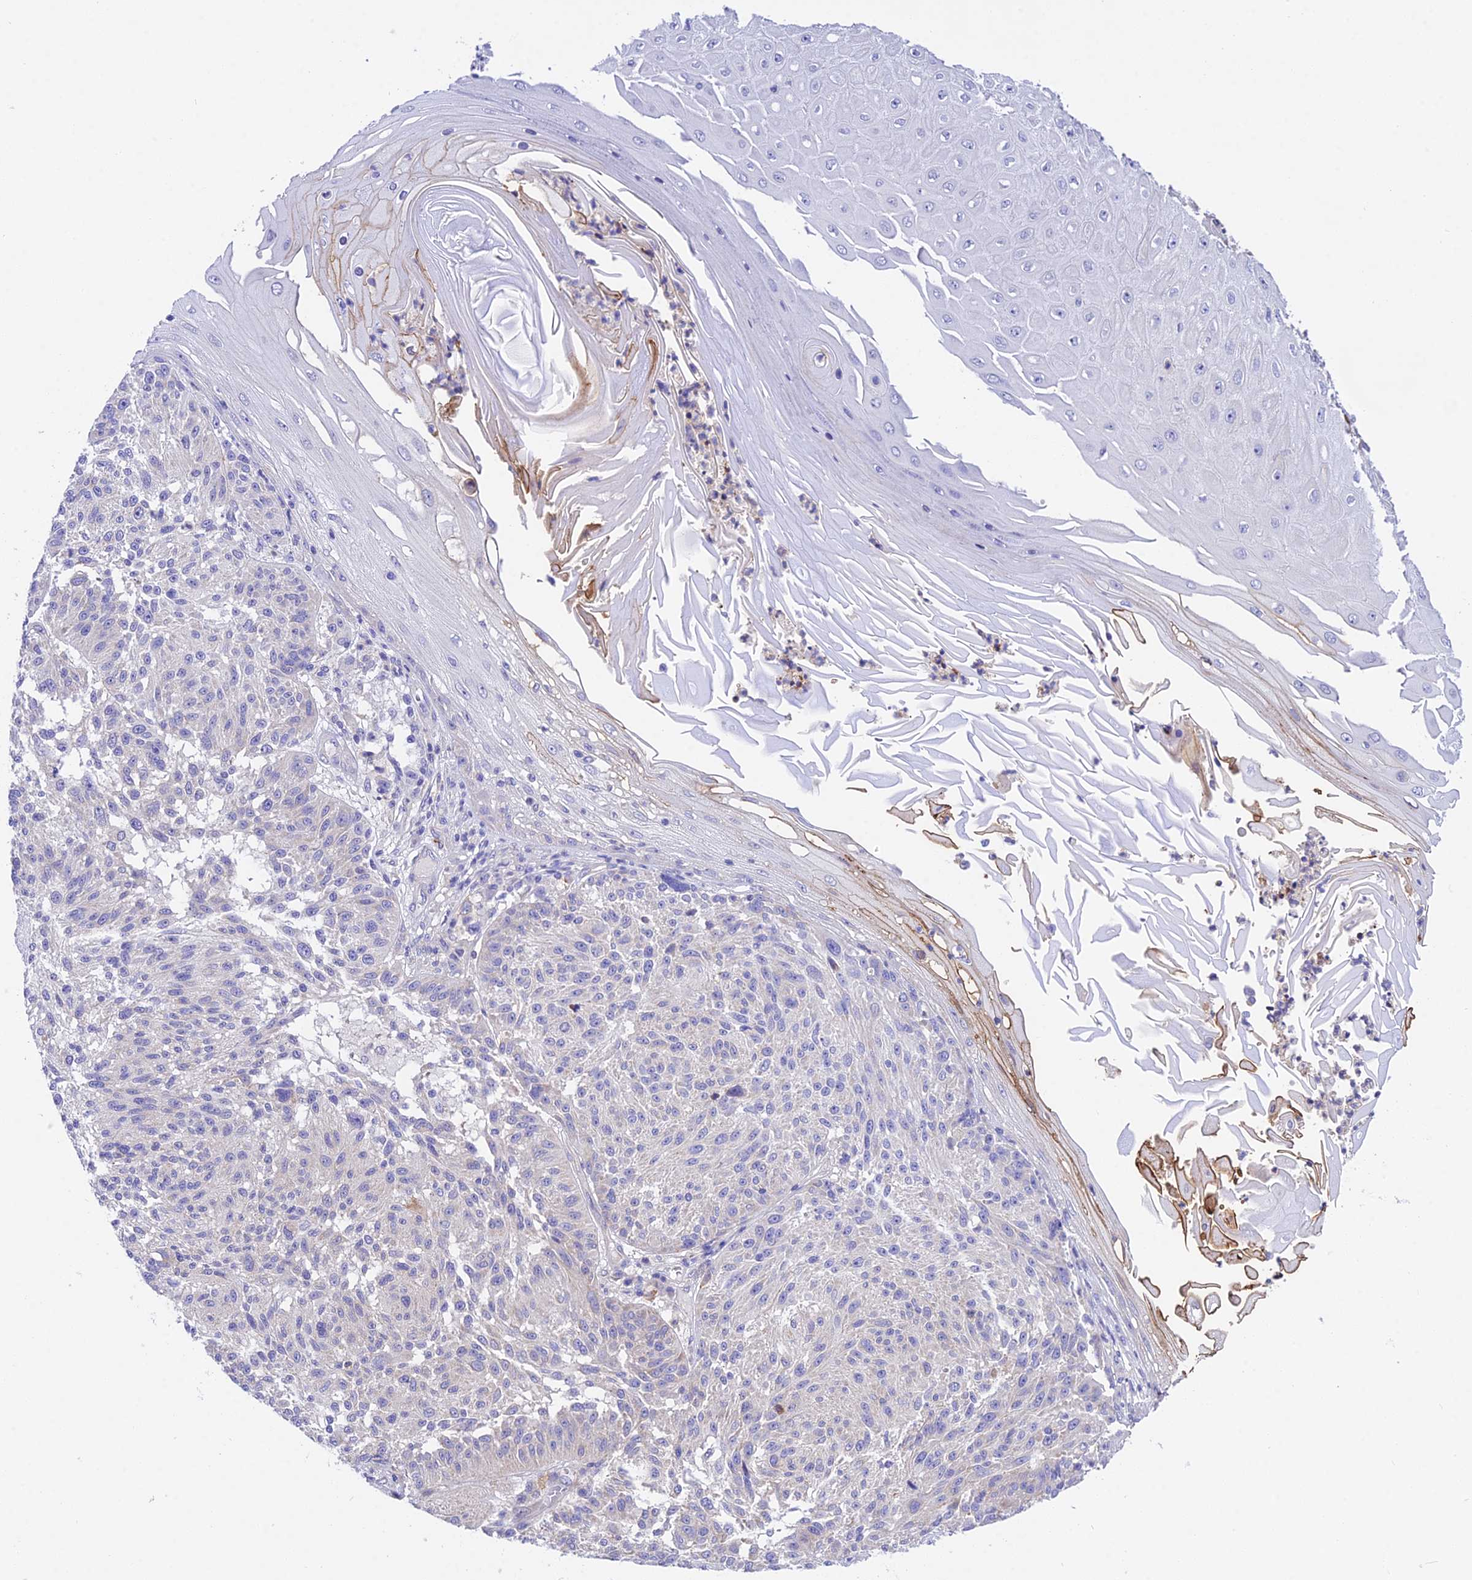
{"staining": {"intensity": "negative", "quantity": "none", "location": "none"}, "tissue": "melanoma", "cell_type": "Tumor cells", "image_type": "cancer", "snomed": [{"axis": "morphology", "description": "Malignant melanoma, NOS"}, {"axis": "topography", "description": "Skin"}], "caption": "Tumor cells are negative for brown protein staining in malignant melanoma. (DAB (3,3'-diaminobenzidine) immunohistochemistry (IHC) with hematoxylin counter stain).", "gene": "TRIM43B", "patient": {"sex": "male", "age": 53}}